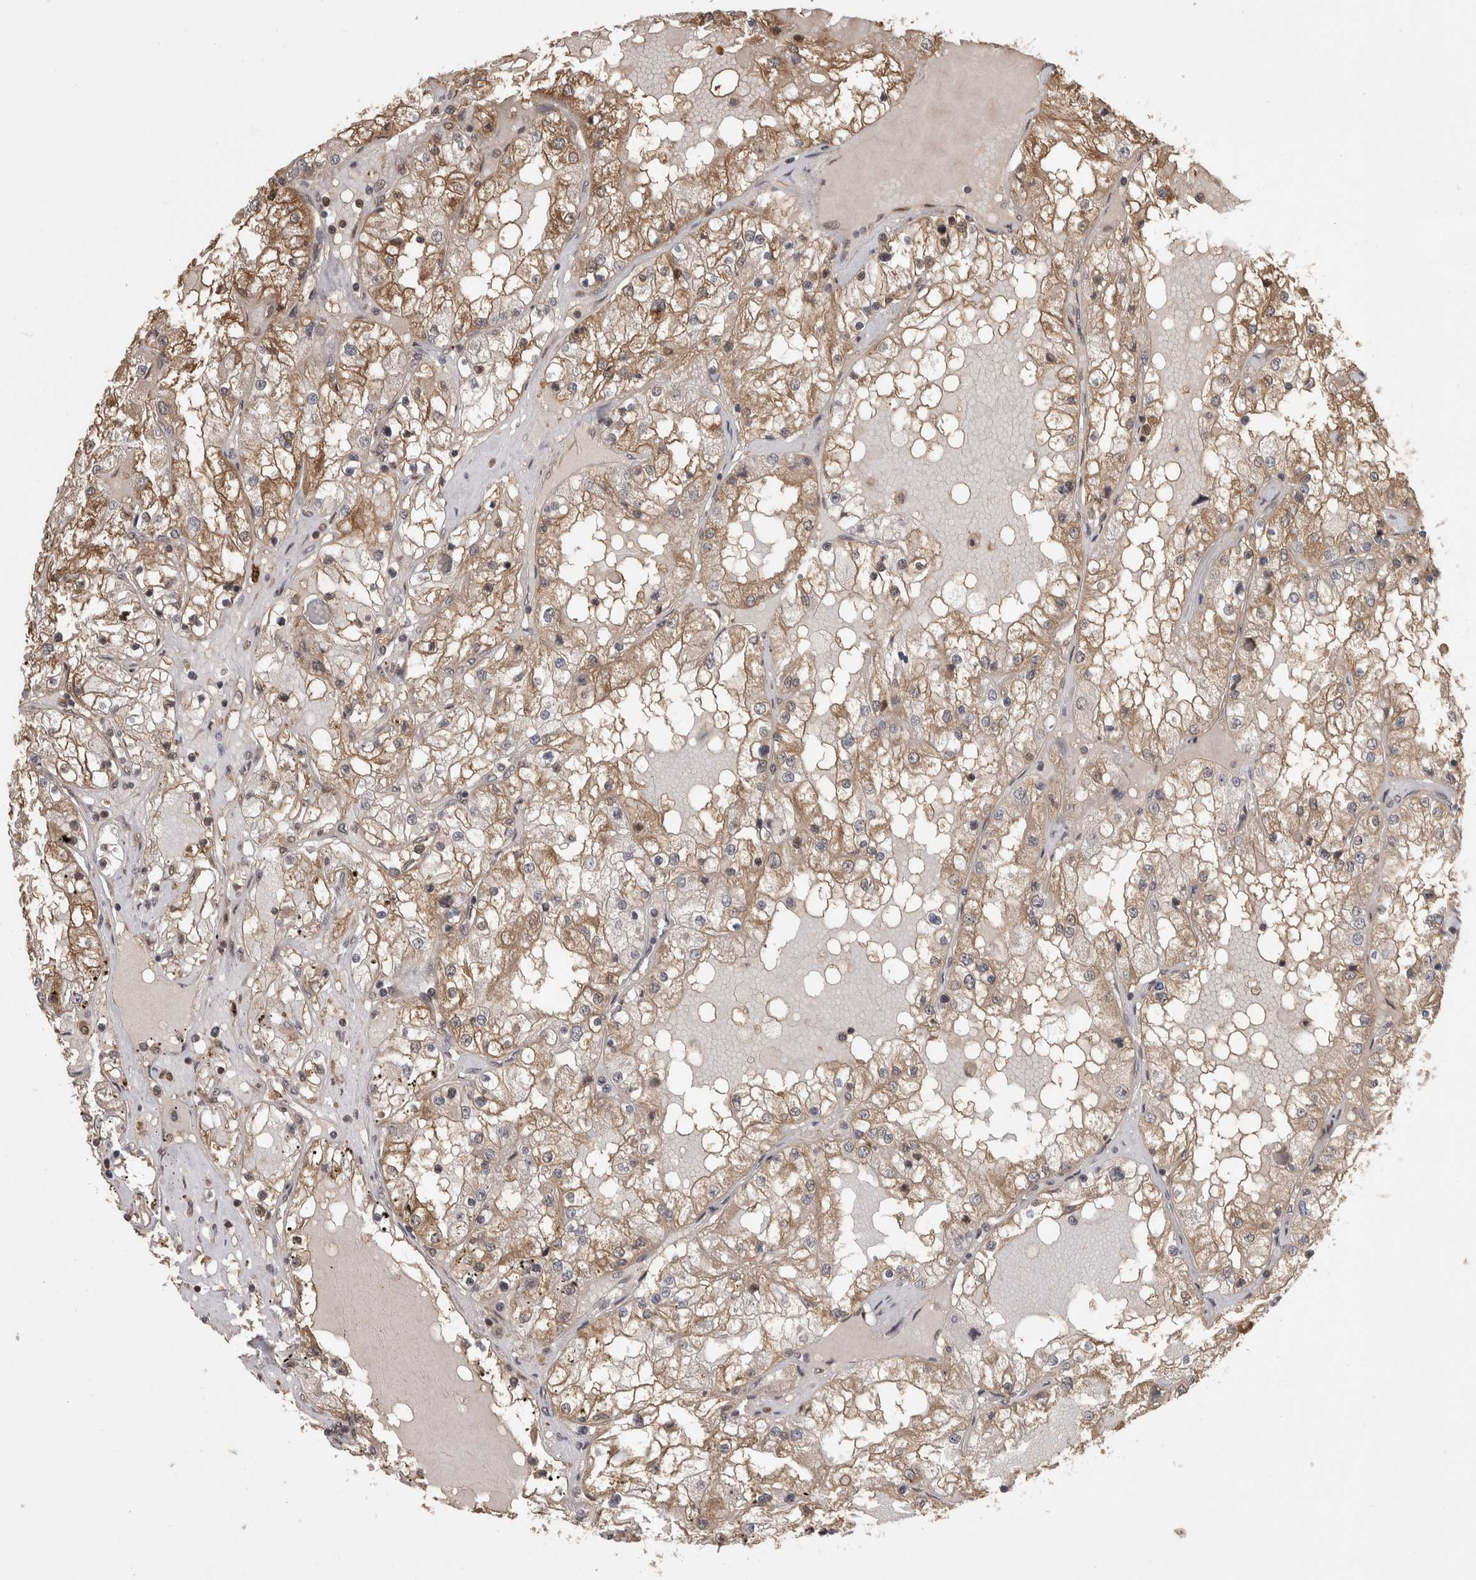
{"staining": {"intensity": "moderate", "quantity": ">75%", "location": "cytoplasmic/membranous"}, "tissue": "renal cancer", "cell_type": "Tumor cells", "image_type": "cancer", "snomed": [{"axis": "morphology", "description": "Adenocarcinoma, NOS"}, {"axis": "topography", "description": "Kidney"}], "caption": "High-magnification brightfield microscopy of renal cancer (adenocarcinoma) stained with DAB (brown) and counterstained with hematoxylin (blue). tumor cells exhibit moderate cytoplasmic/membranous expression is seen in approximately>75% of cells.", "gene": "ZNF592", "patient": {"sex": "male", "age": 68}}